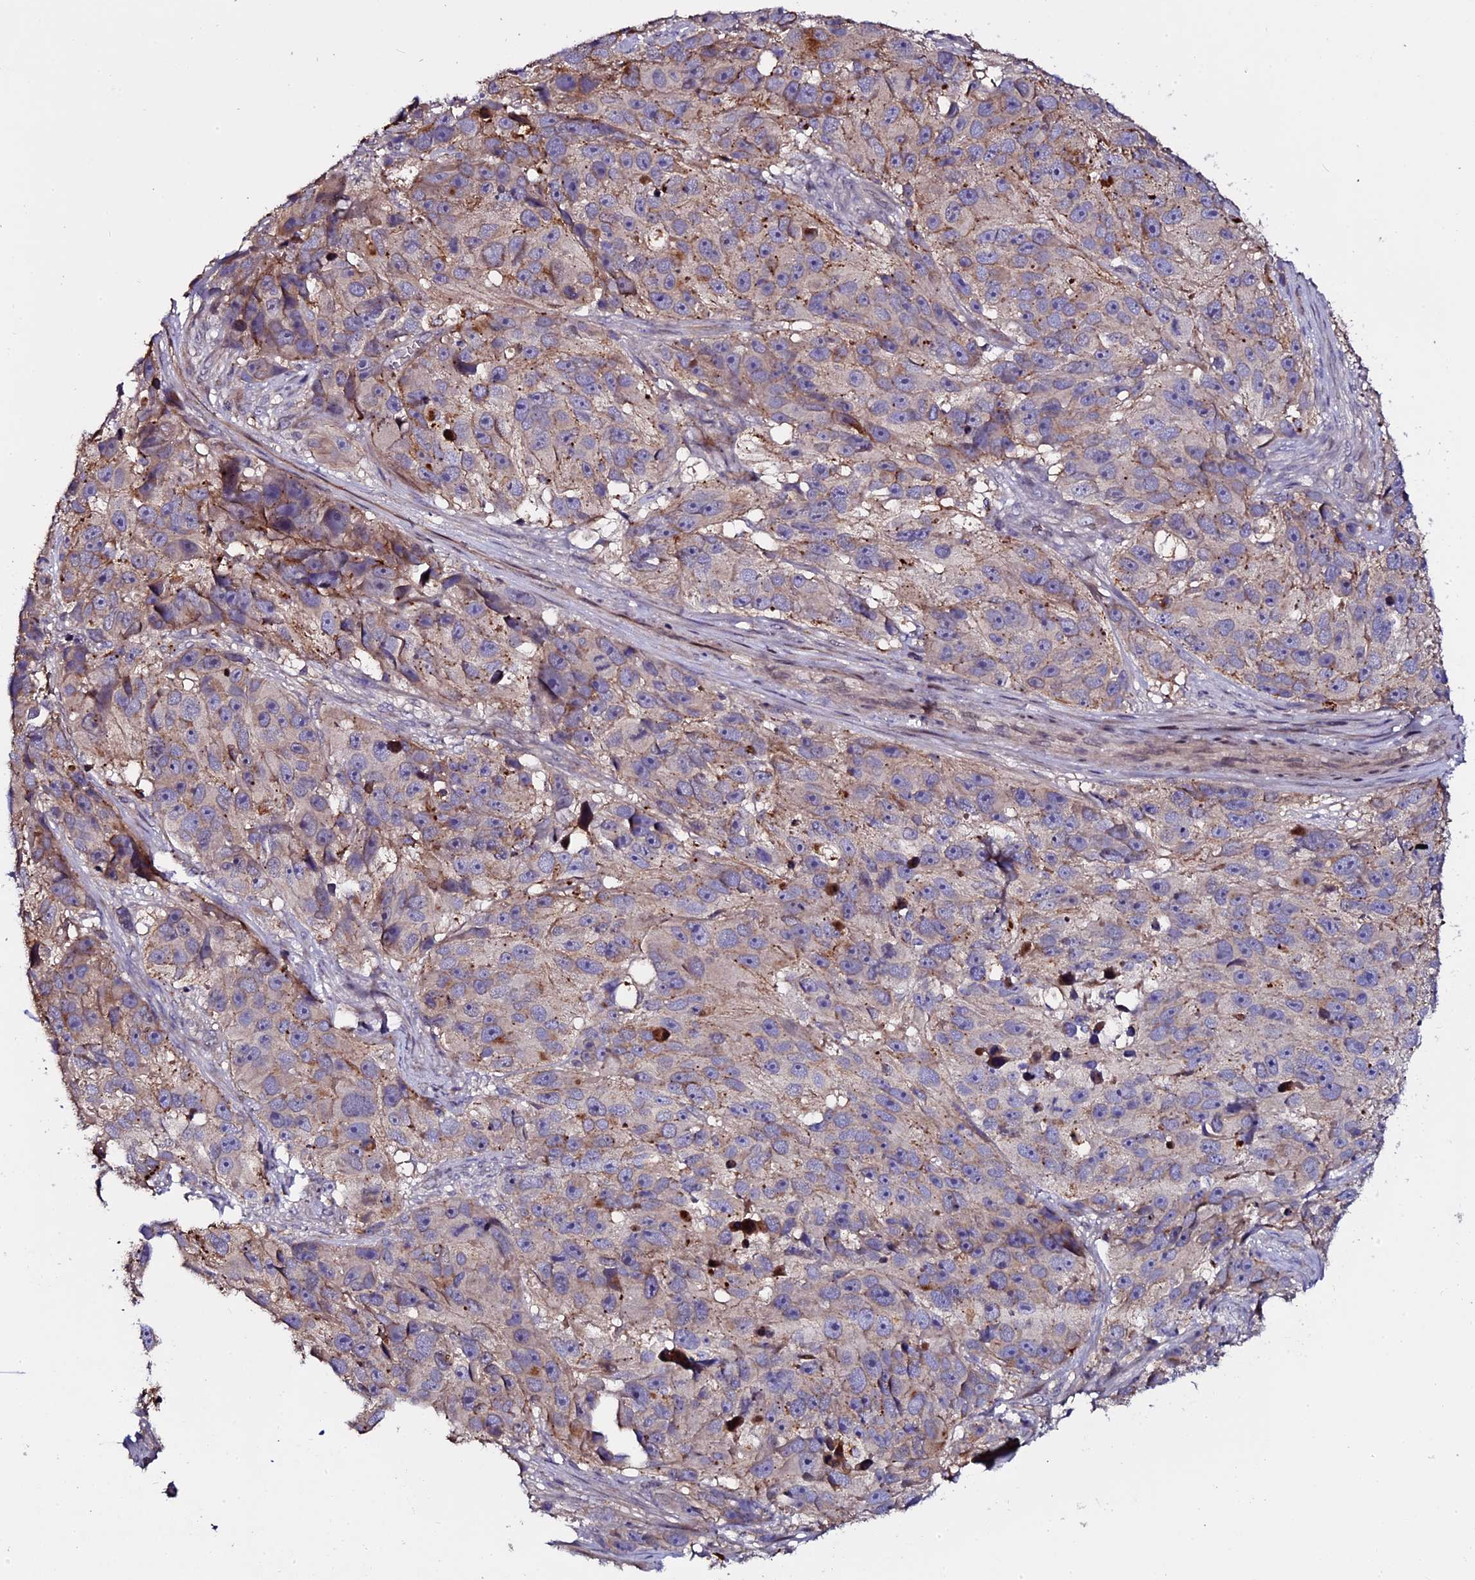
{"staining": {"intensity": "weak", "quantity": "<25%", "location": "cytoplasmic/membranous"}, "tissue": "melanoma", "cell_type": "Tumor cells", "image_type": "cancer", "snomed": [{"axis": "morphology", "description": "Malignant melanoma, NOS"}, {"axis": "topography", "description": "Skin"}], "caption": "Immunohistochemistry image of human melanoma stained for a protein (brown), which displays no positivity in tumor cells.", "gene": "LYG2", "patient": {"sex": "male", "age": 84}}